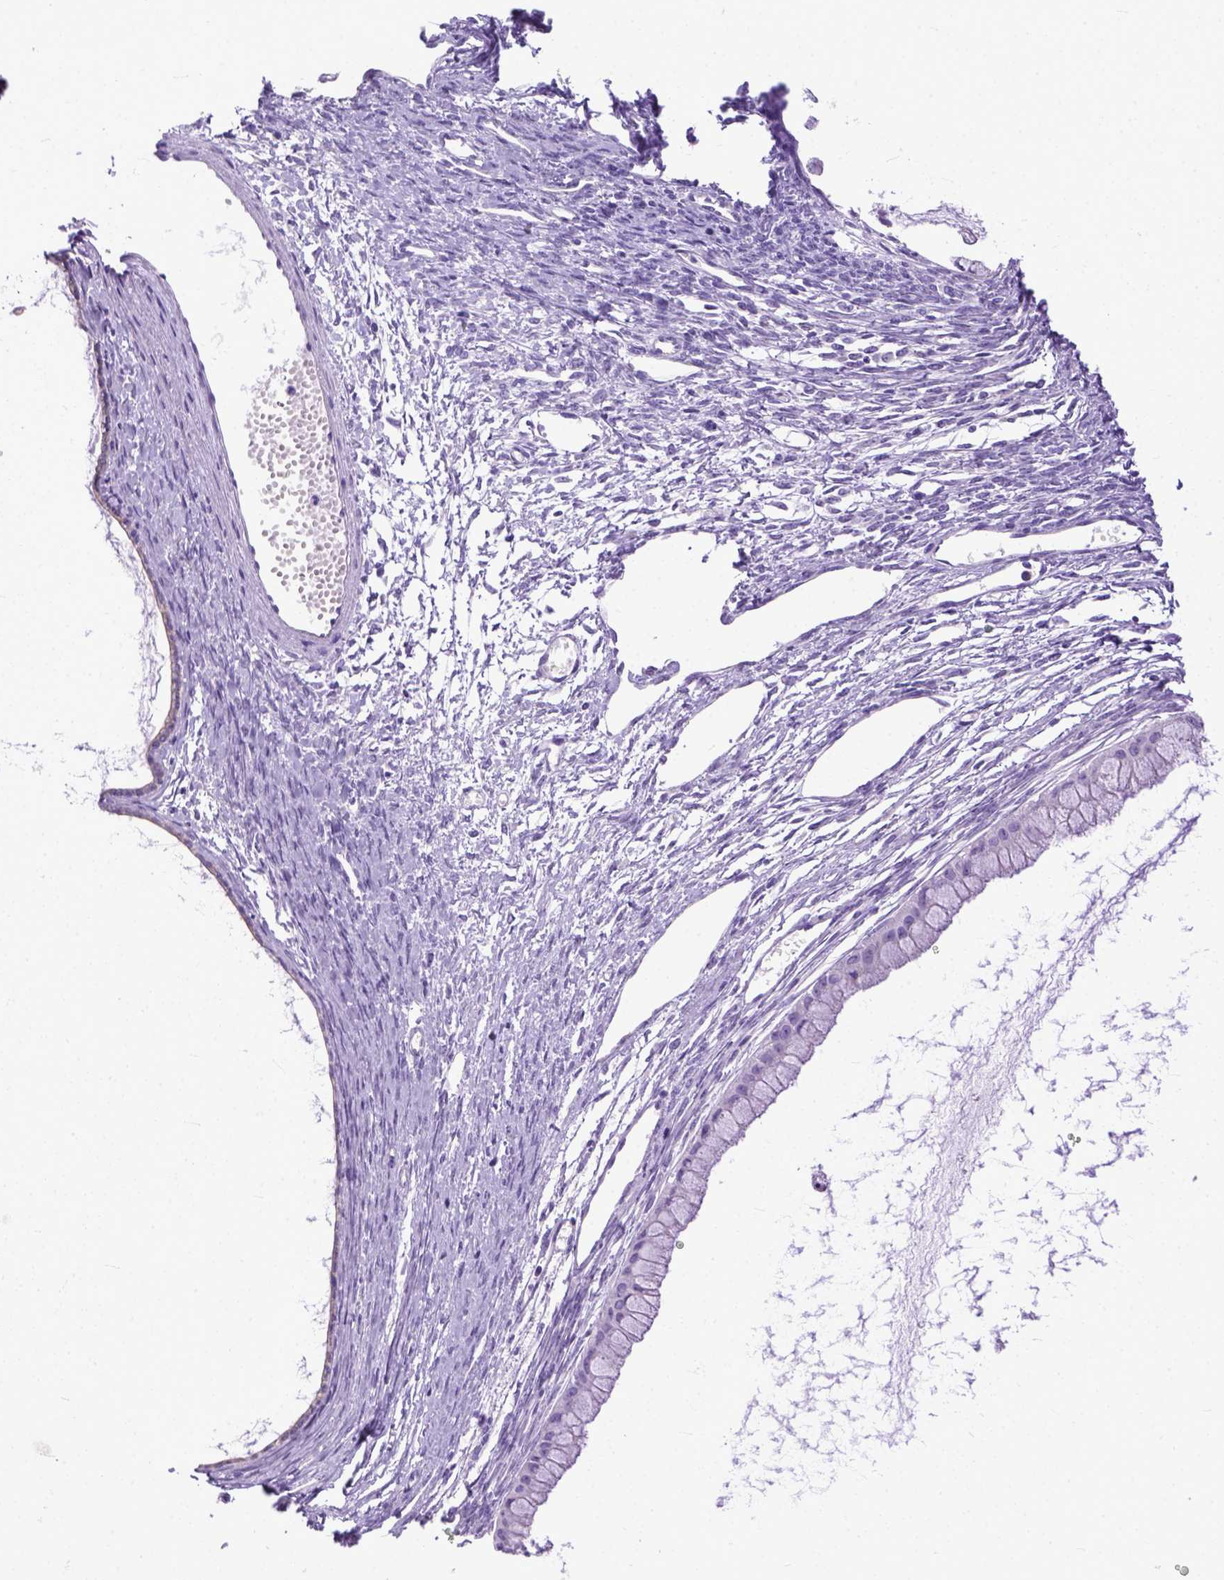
{"staining": {"intensity": "negative", "quantity": "none", "location": "none"}, "tissue": "ovarian cancer", "cell_type": "Tumor cells", "image_type": "cancer", "snomed": [{"axis": "morphology", "description": "Cystadenocarcinoma, mucinous, NOS"}, {"axis": "topography", "description": "Ovary"}], "caption": "The photomicrograph displays no staining of tumor cells in mucinous cystadenocarcinoma (ovarian).", "gene": "PPL", "patient": {"sex": "female", "age": 41}}